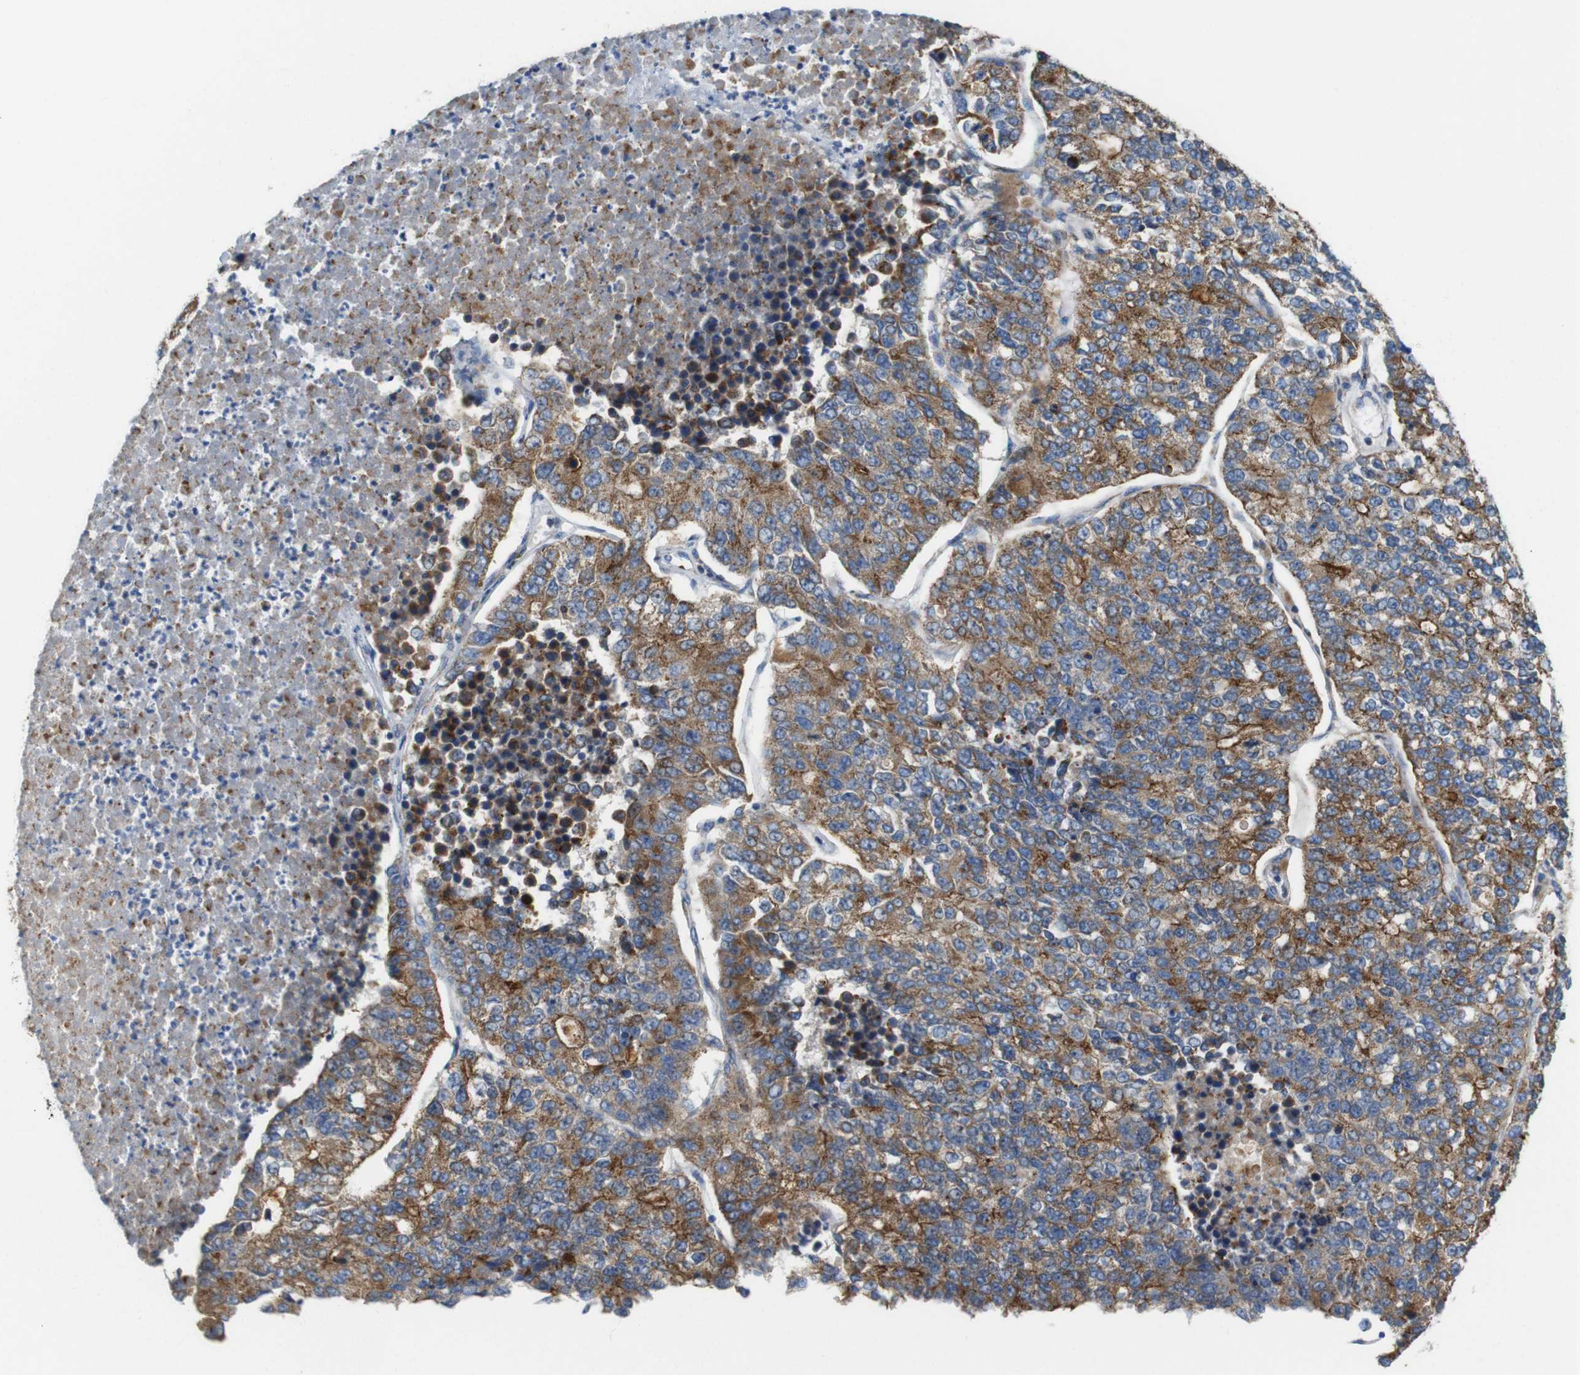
{"staining": {"intensity": "moderate", "quantity": ">75%", "location": "cytoplasmic/membranous"}, "tissue": "lung cancer", "cell_type": "Tumor cells", "image_type": "cancer", "snomed": [{"axis": "morphology", "description": "Adenocarcinoma, NOS"}, {"axis": "topography", "description": "Lung"}], "caption": "Protein expression analysis of human lung adenocarcinoma reveals moderate cytoplasmic/membranous staining in approximately >75% of tumor cells. The protein of interest is stained brown, and the nuclei are stained in blue (DAB IHC with brightfield microscopy, high magnification).", "gene": "EFCAB14", "patient": {"sex": "male", "age": 49}}